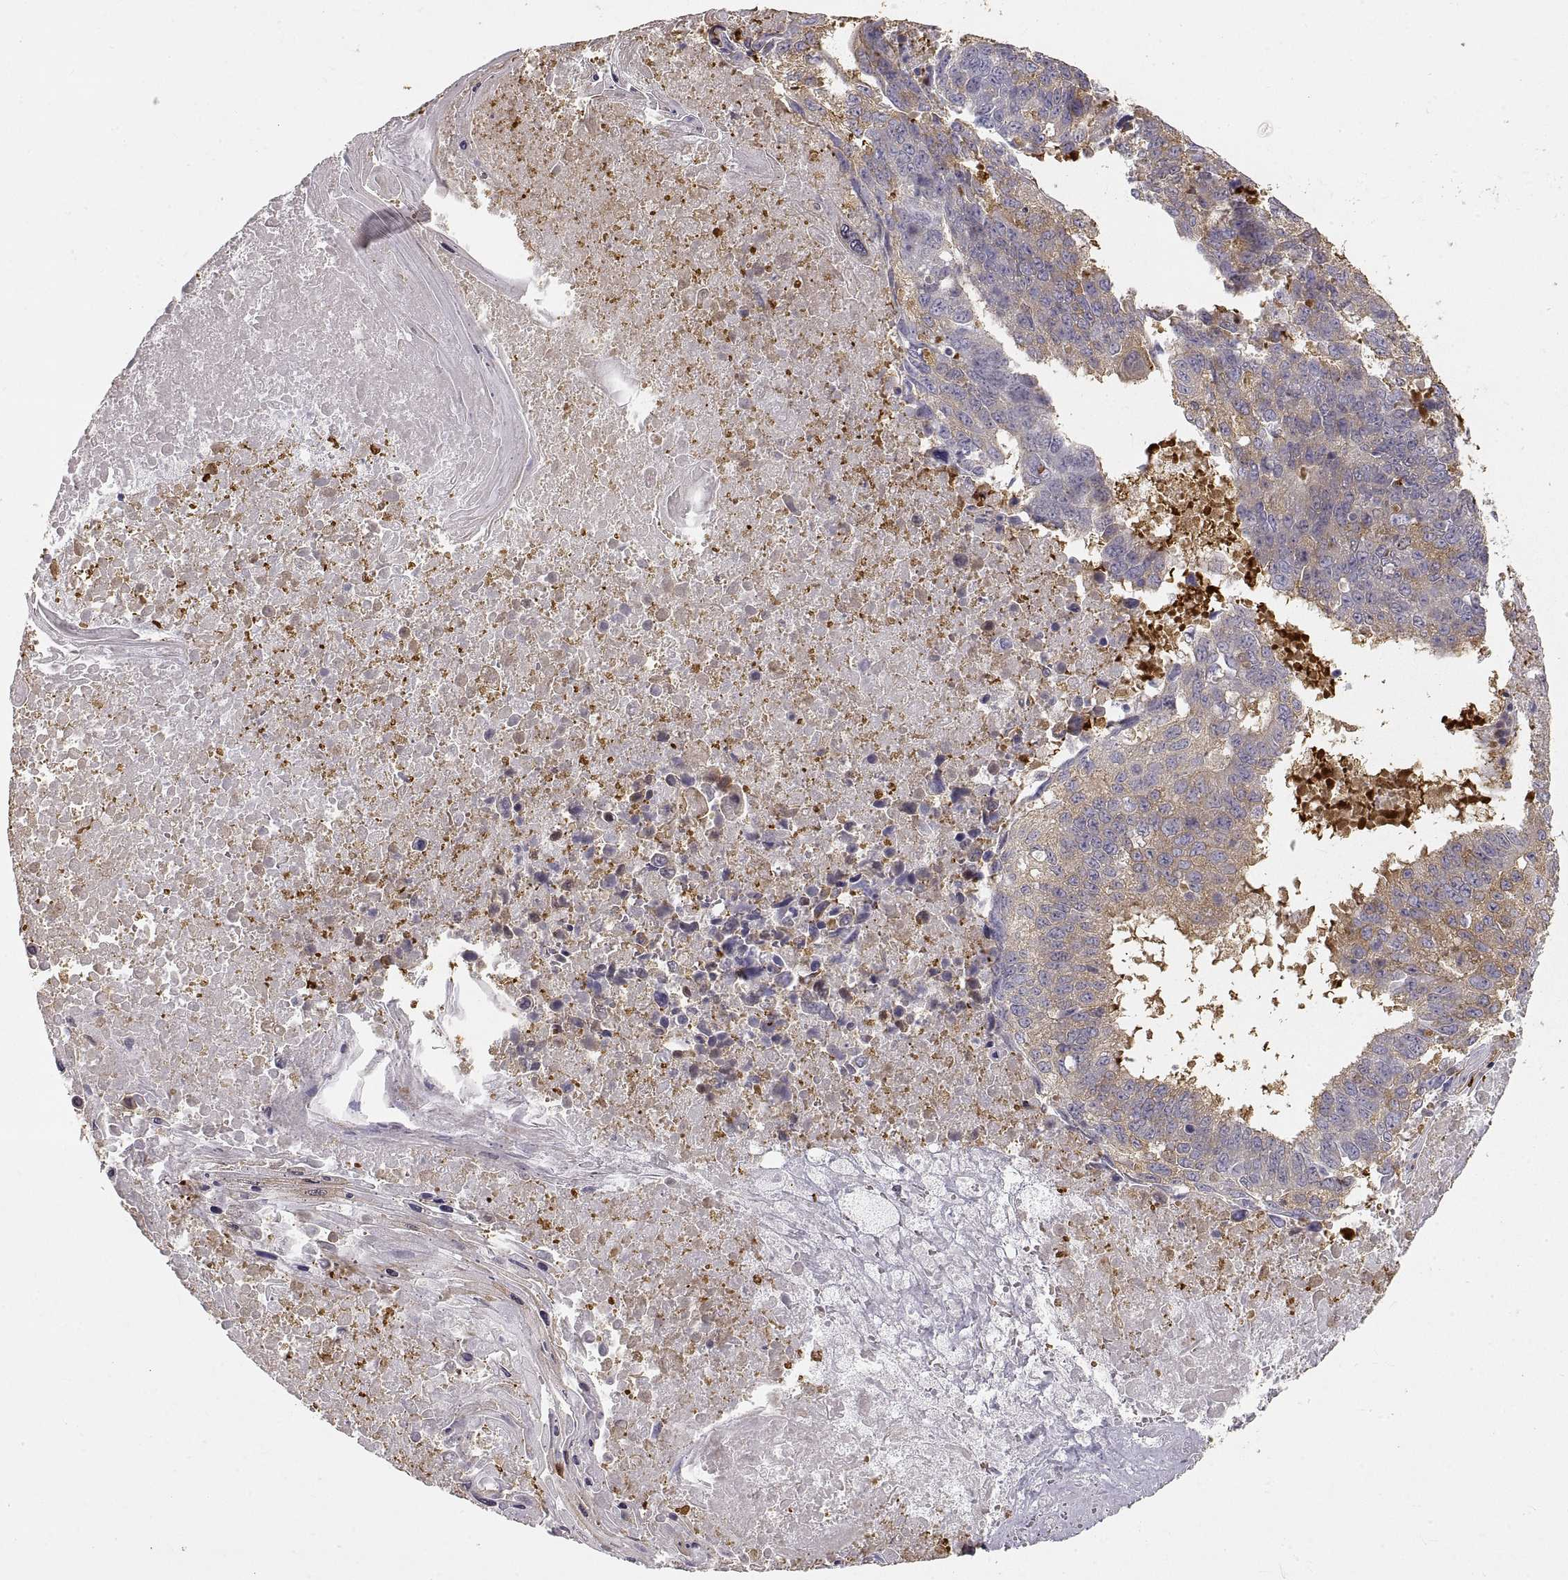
{"staining": {"intensity": "moderate", "quantity": "<25%", "location": "cytoplasmic/membranous"}, "tissue": "lung cancer", "cell_type": "Tumor cells", "image_type": "cancer", "snomed": [{"axis": "morphology", "description": "Squamous cell carcinoma, NOS"}, {"axis": "topography", "description": "Lung"}], "caption": "Lung squamous cell carcinoma stained for a protein shows moderate cytoplasmic/membranous positivity in tumor cells.", "gene": "HSP90AB1", "patient": {"sex": "male", "age": 73}}